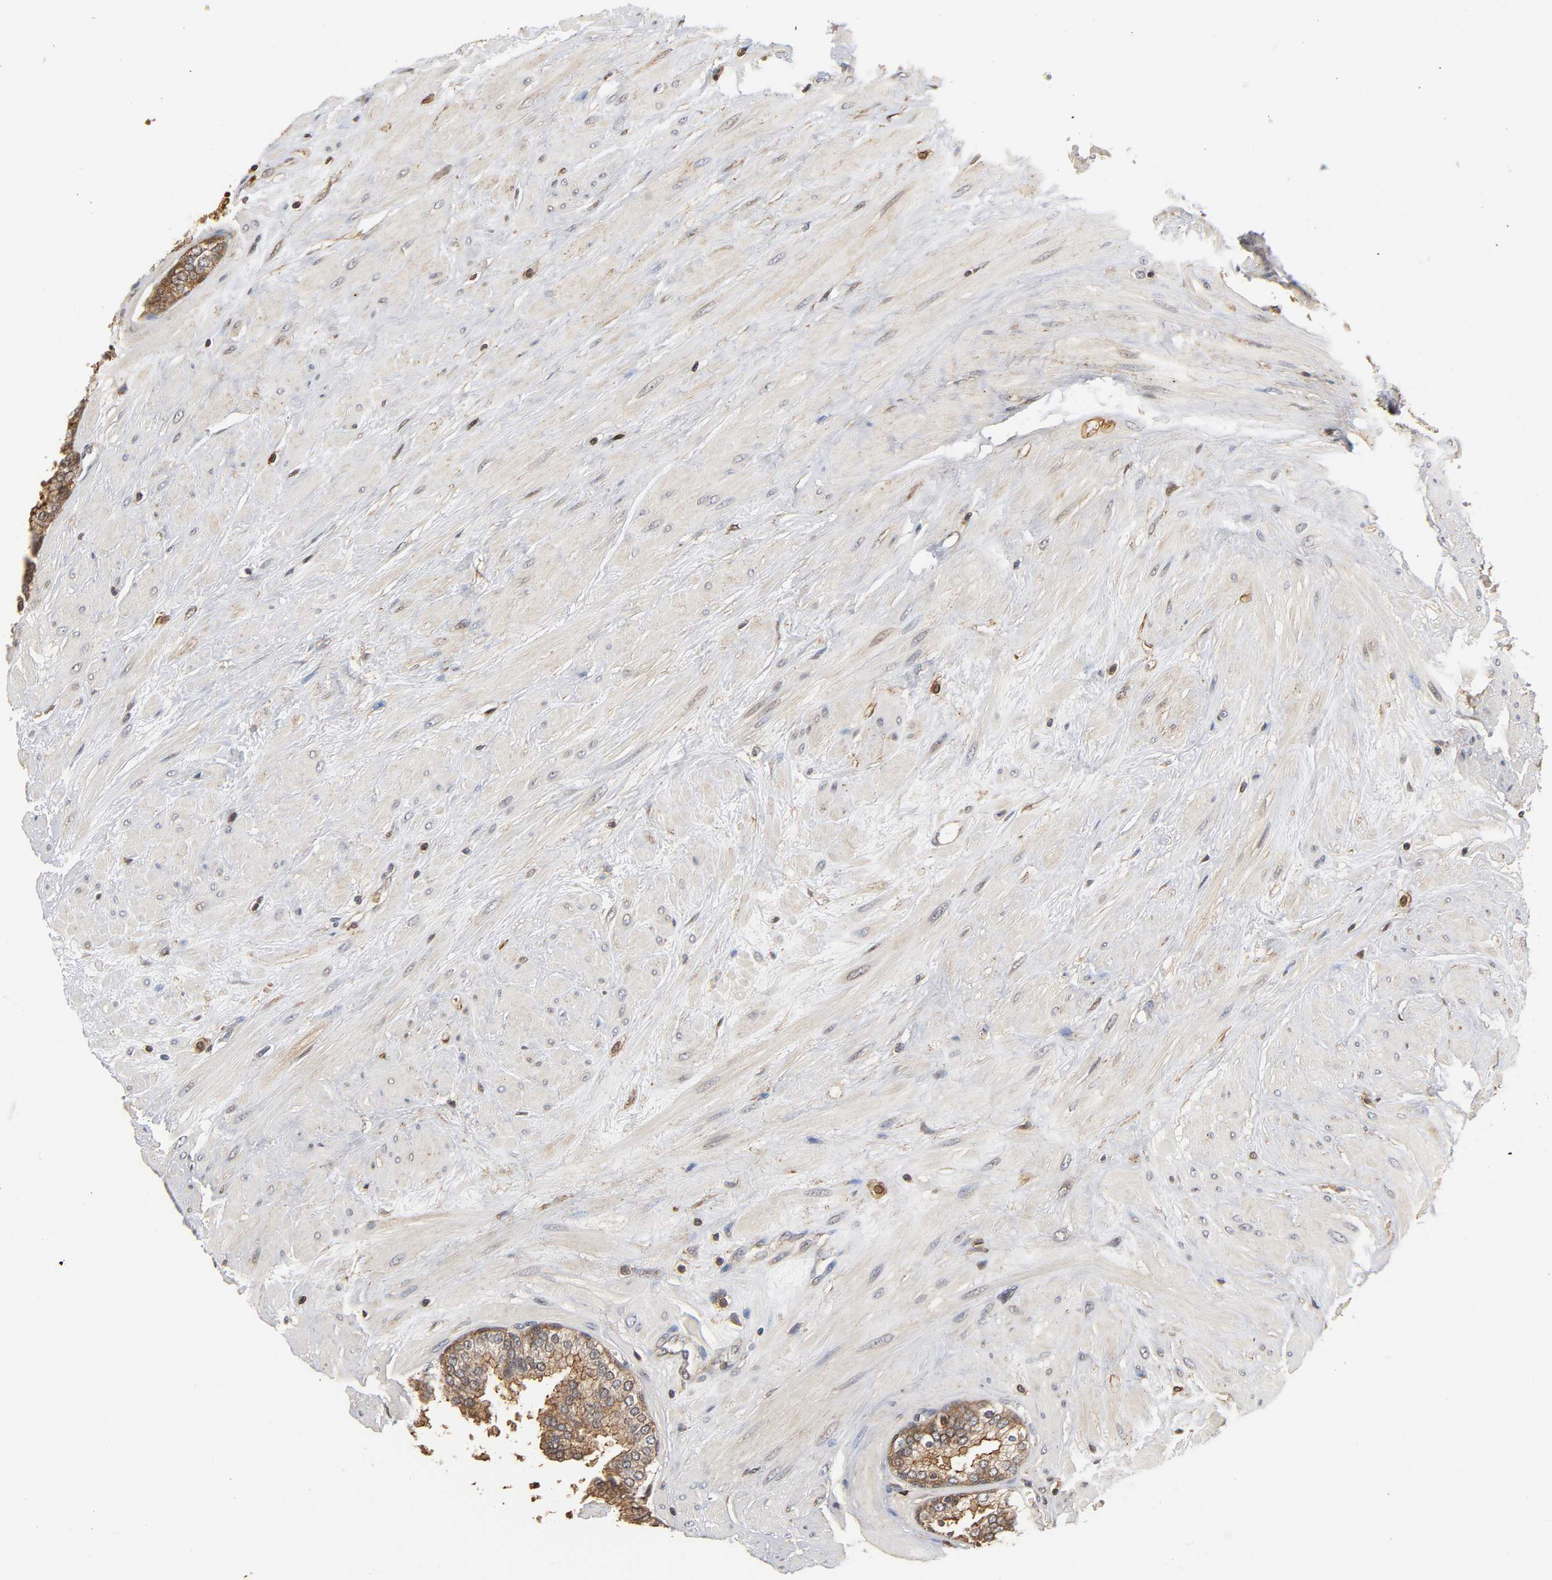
{"staining": {"intensity": "strong", "quantity": ">75%", "location": "cytoplasmic/membranous"}, "tissue": "prostate", "cell_type": "Glandular cells", "image_type": "normal", "snomed": [{"axis": "morphology", "description": "Normal tissue, NOS"}, {"axis": "topography", "description": "Prostate"}], "caption": "Immunohistochemistry image of benign human prostate stained for a protein (brown), which demonstrates high levels of strong cytoplasmic/membranous staining in approximately >75% of glandular cells.", "gene": "ANXA11", "patient": {"sex": "male", "age": 51}}